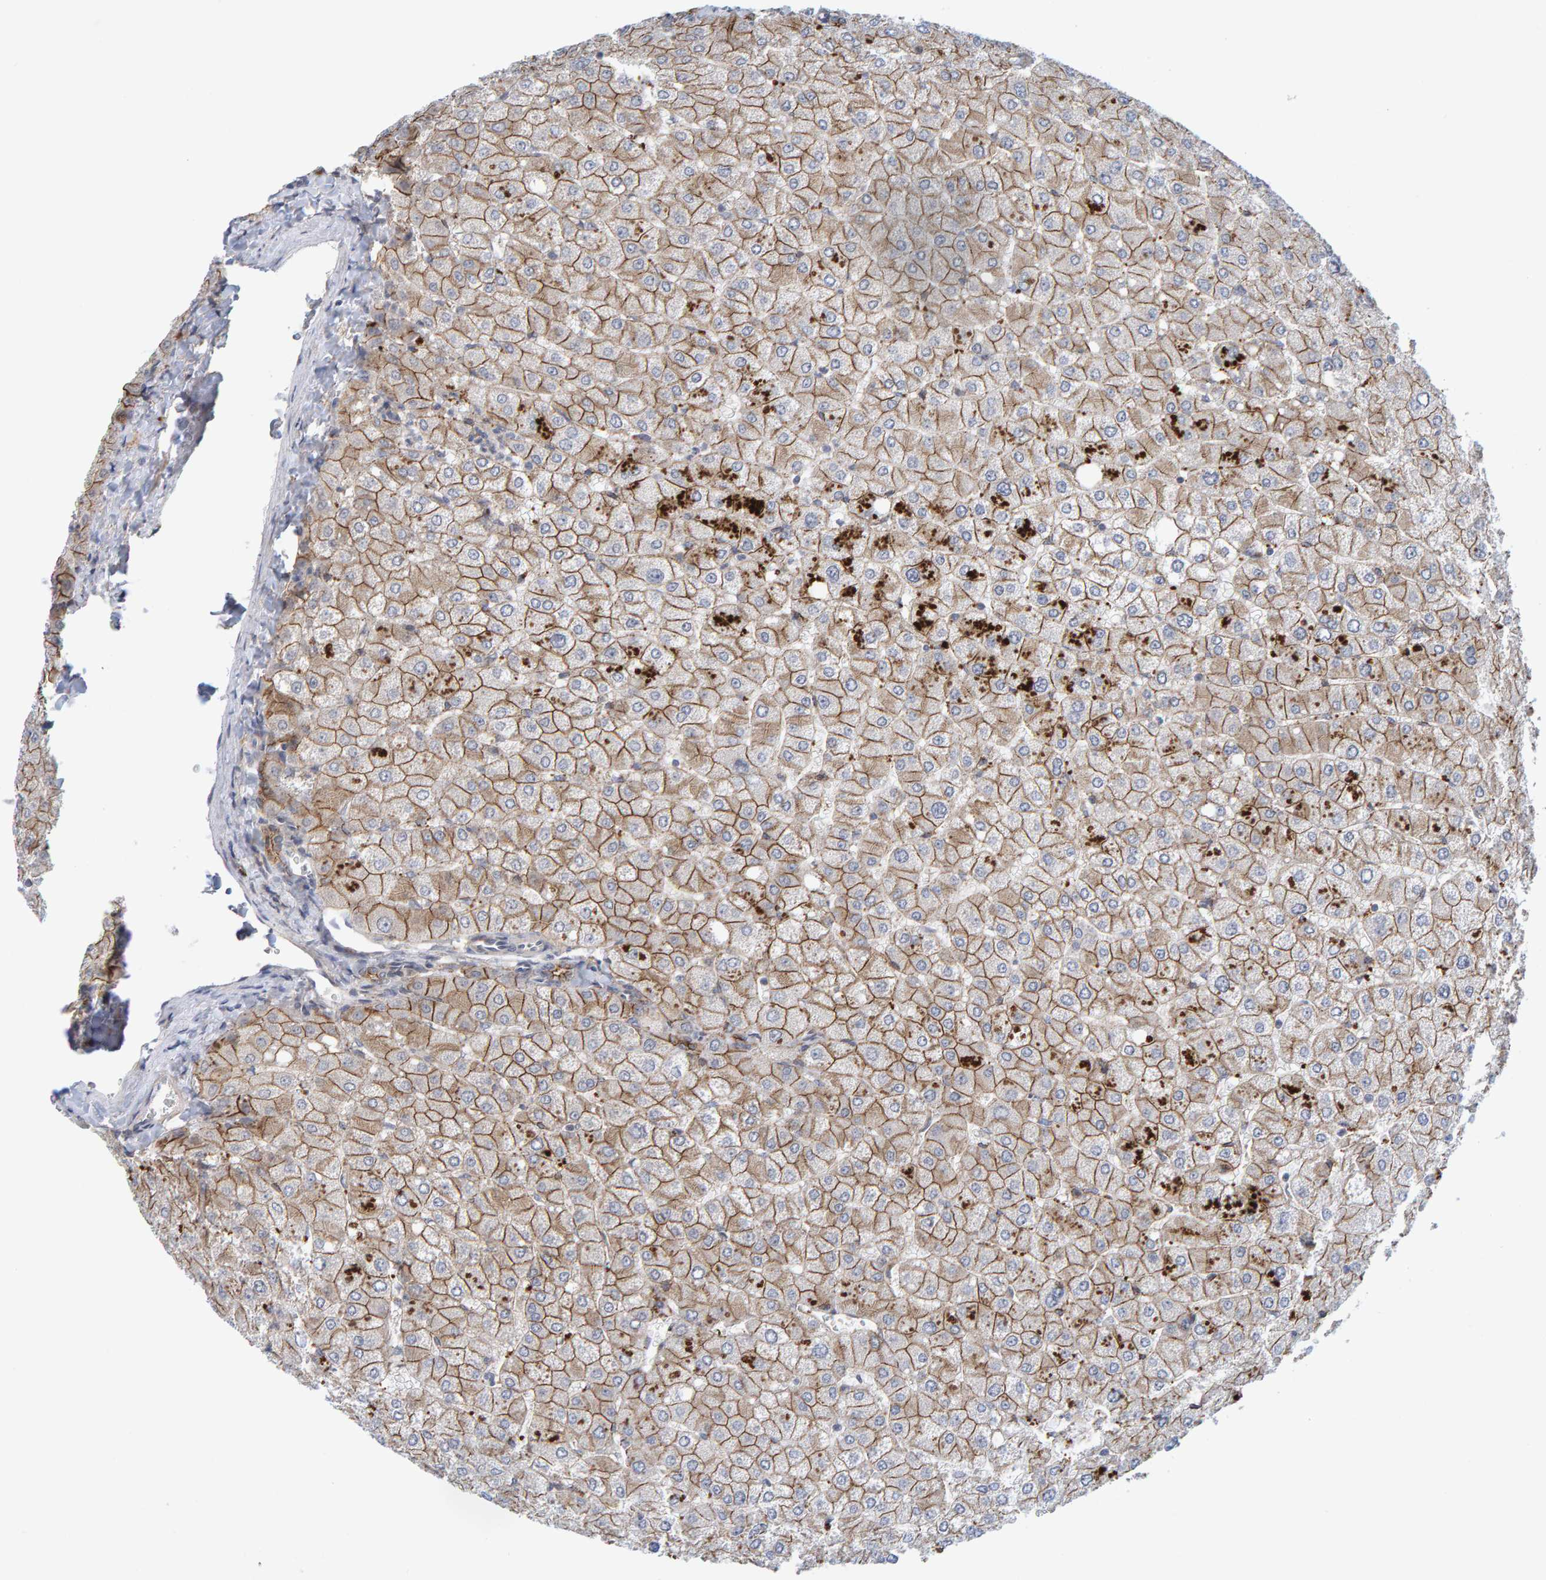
{"staining": {"intensity": "moderate", "quantity": ">75%", "location": "cytoplasmic/membranous"}, "tissue": "liver", "cell_type": "Cholangiocytes", "image_type": "normal", "snomed": [{"axis": "morphology", "description": "Normal tissue, NOS"}, {"axis": "topography", "description": "Liver"}], "caption": "Immunohistochemistry histopathology image of normal human liver stained for a protein (brown), which demonstrates medium levels of moderate cytoplasmic/membranous expression in about >75% of cholangiocytes.", "gene": "CDH2", "patient": {"sex": "male", "age": 55}}